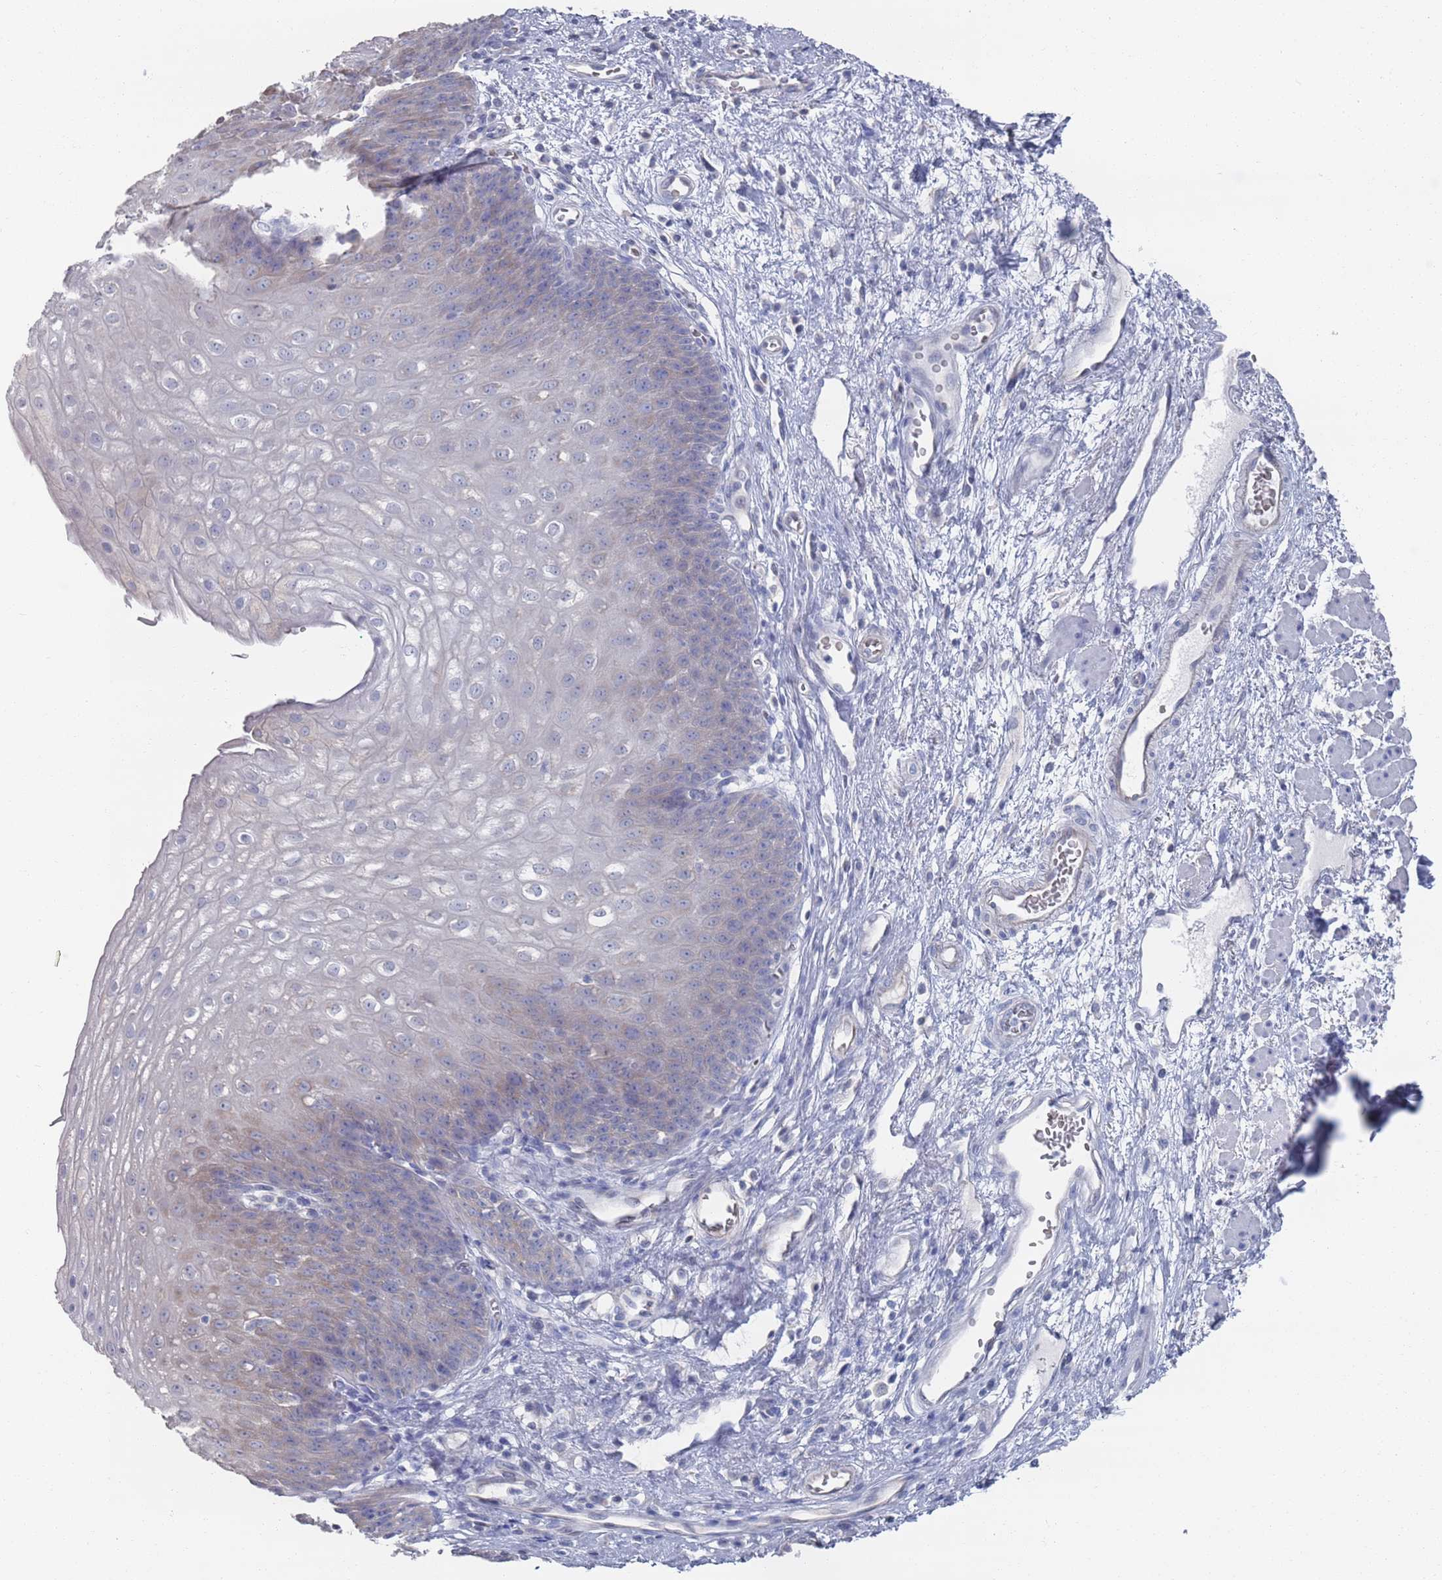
{"staining": {"intensity": "weak", "quantity": "<25%", "location": "cytoplasmic/membranous"}, "tissue": "esophagus", "cell_type": "Squamous epithelial cells", "image_type": "normal", "snomed": [{"axis": "morphology", "description": "Normal tissue, NOS"}, {"axis": "topography", "description": "Esophagus"}], "caption": "Immunohistochemistry (IHC) image of unremarkable esophagus stained for a protein (brown), which demonstrates no staining in squamous epithelial cells. (DAB IHC visualized using brightfield microscopy, high magnification).", "gene": "TMCO3", "patient": {"sex": "male", "age": 71}}